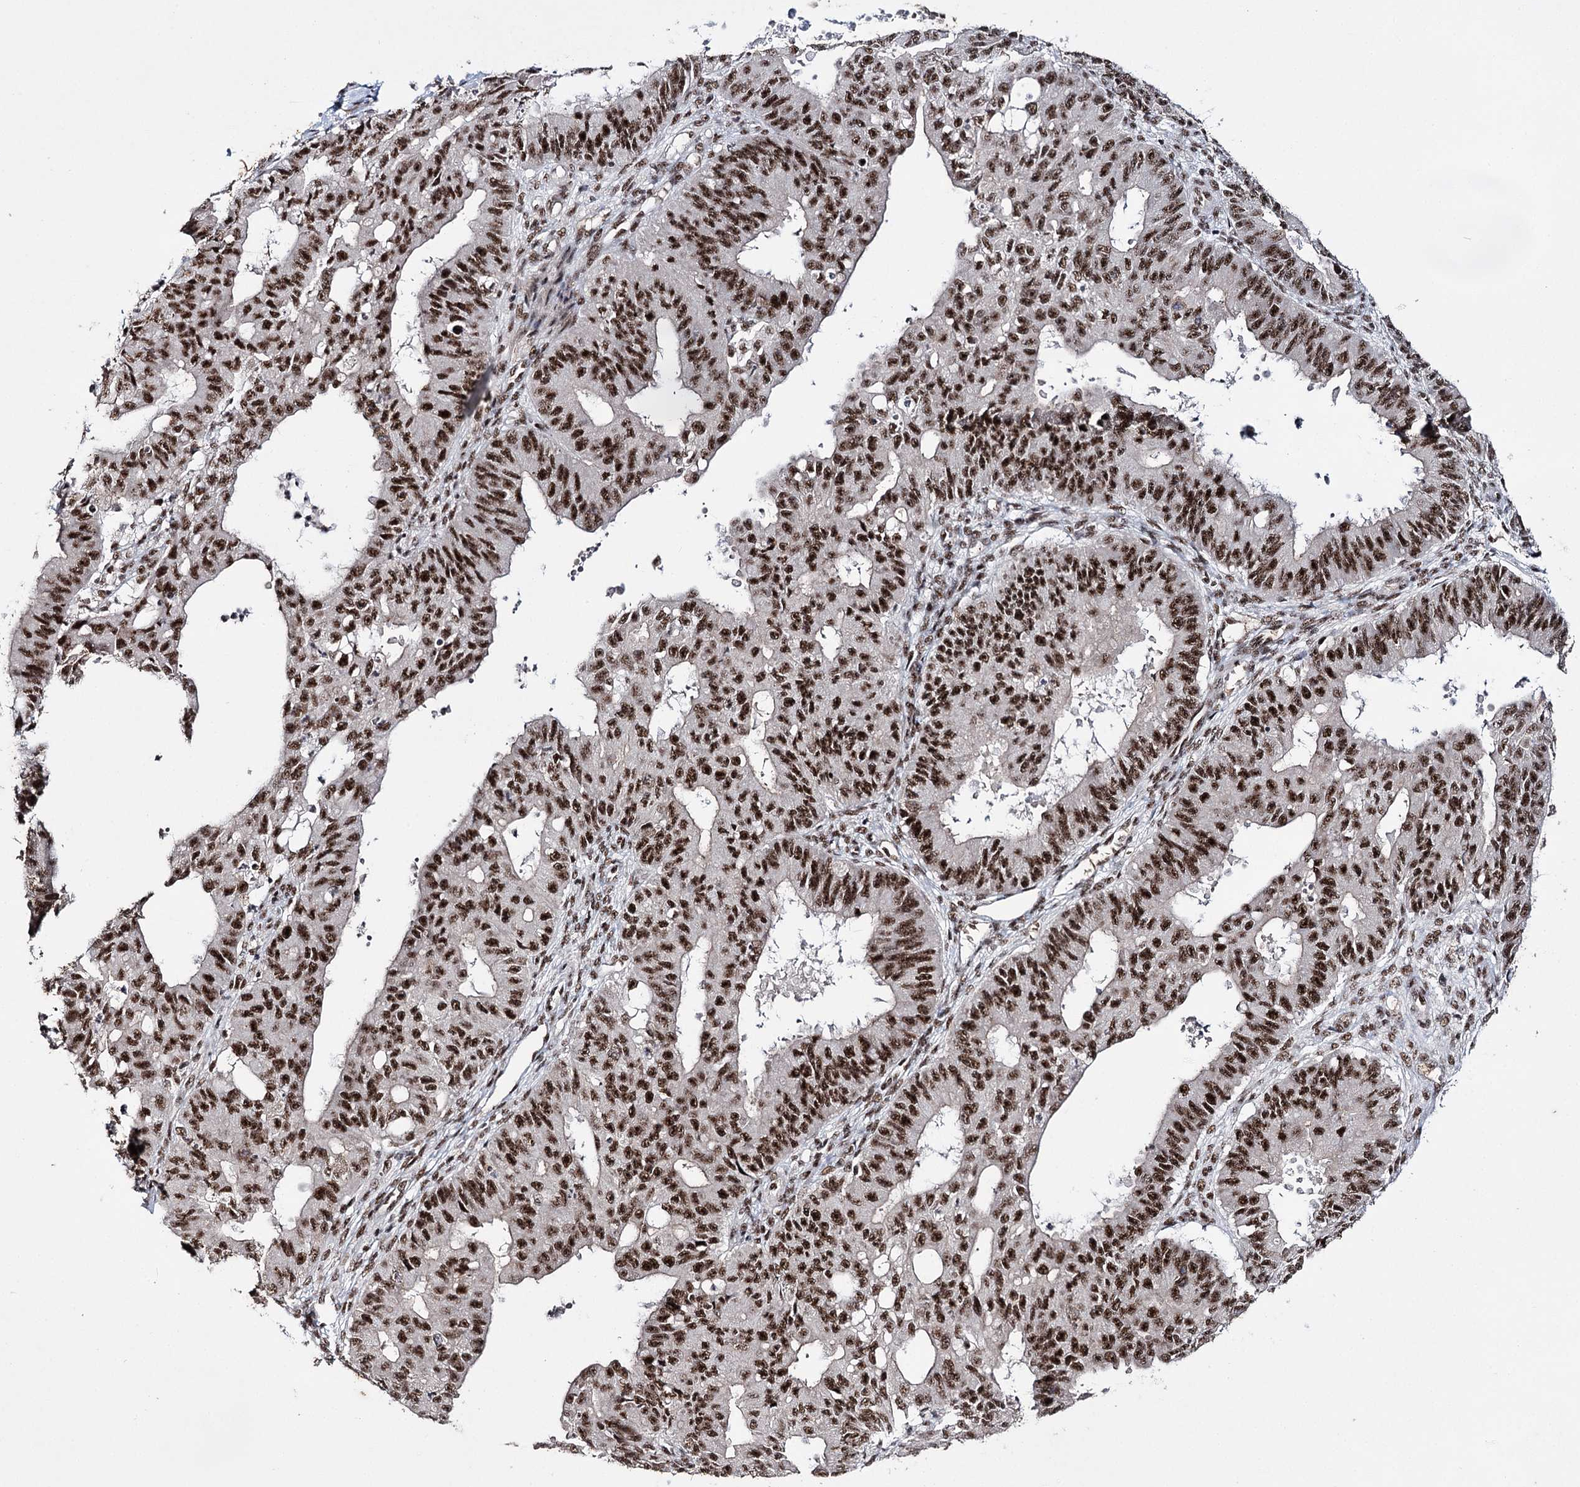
{"staining": {"intensity": "strong", "quantity": ">75%", "location": "nuclear"}, "tissue": "ovarian cancer", "cell_type": "Tumor cells", "image_type": "cancer", "snomed": [{"axis": "morphology", "description": "Carcinoma, endometroid"}, {"axis": "topography", "description": "Appendix"}, {"axis": "topography", "description": "Ovary"}], "caption": "Protein staining exhibits strong nuclear expression in approximately >75% of tumor cells in ovarian cancer.", "gene": "PRPF40A", "patient": {"sex": "female", "age": 42}}